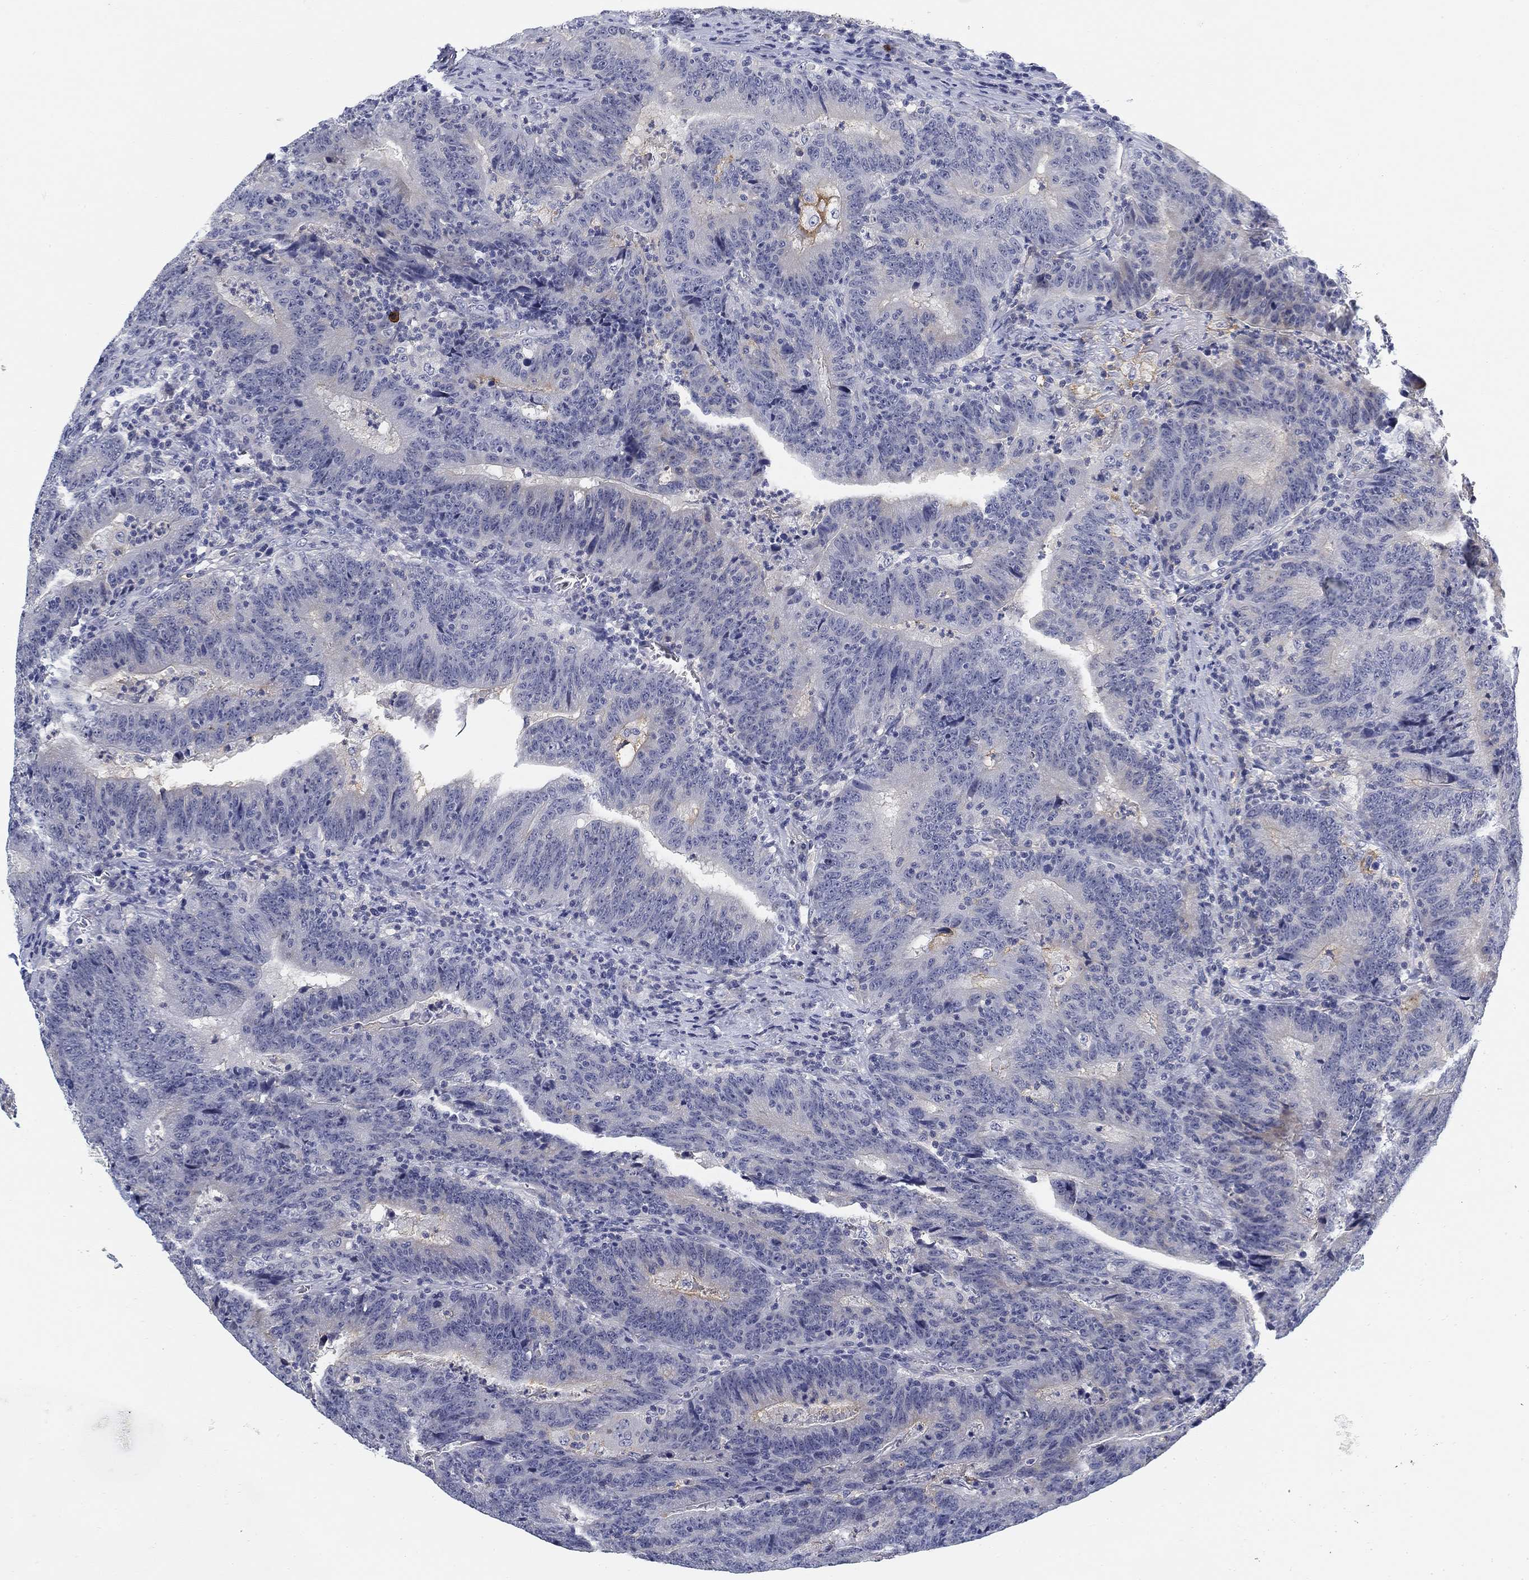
{"staining": {"intensity": "negative", "quantity": "none", "location": "none"}, "tissue": "colorectal cancer", "cell_type": "Tumor cells", "image_type": "cancer", "snomed": [{"axis": "morphology", "description": "Adenocarcinoma, NOS"}, {"axis": "topography", "description": "Colon"}], "caption": "DAB immunohistochemical staining of human colorectal cancer displays no significant expression in tumor cells.", "gene": "SLC2A5", "patient": {"sex": "female", "age": 75}}